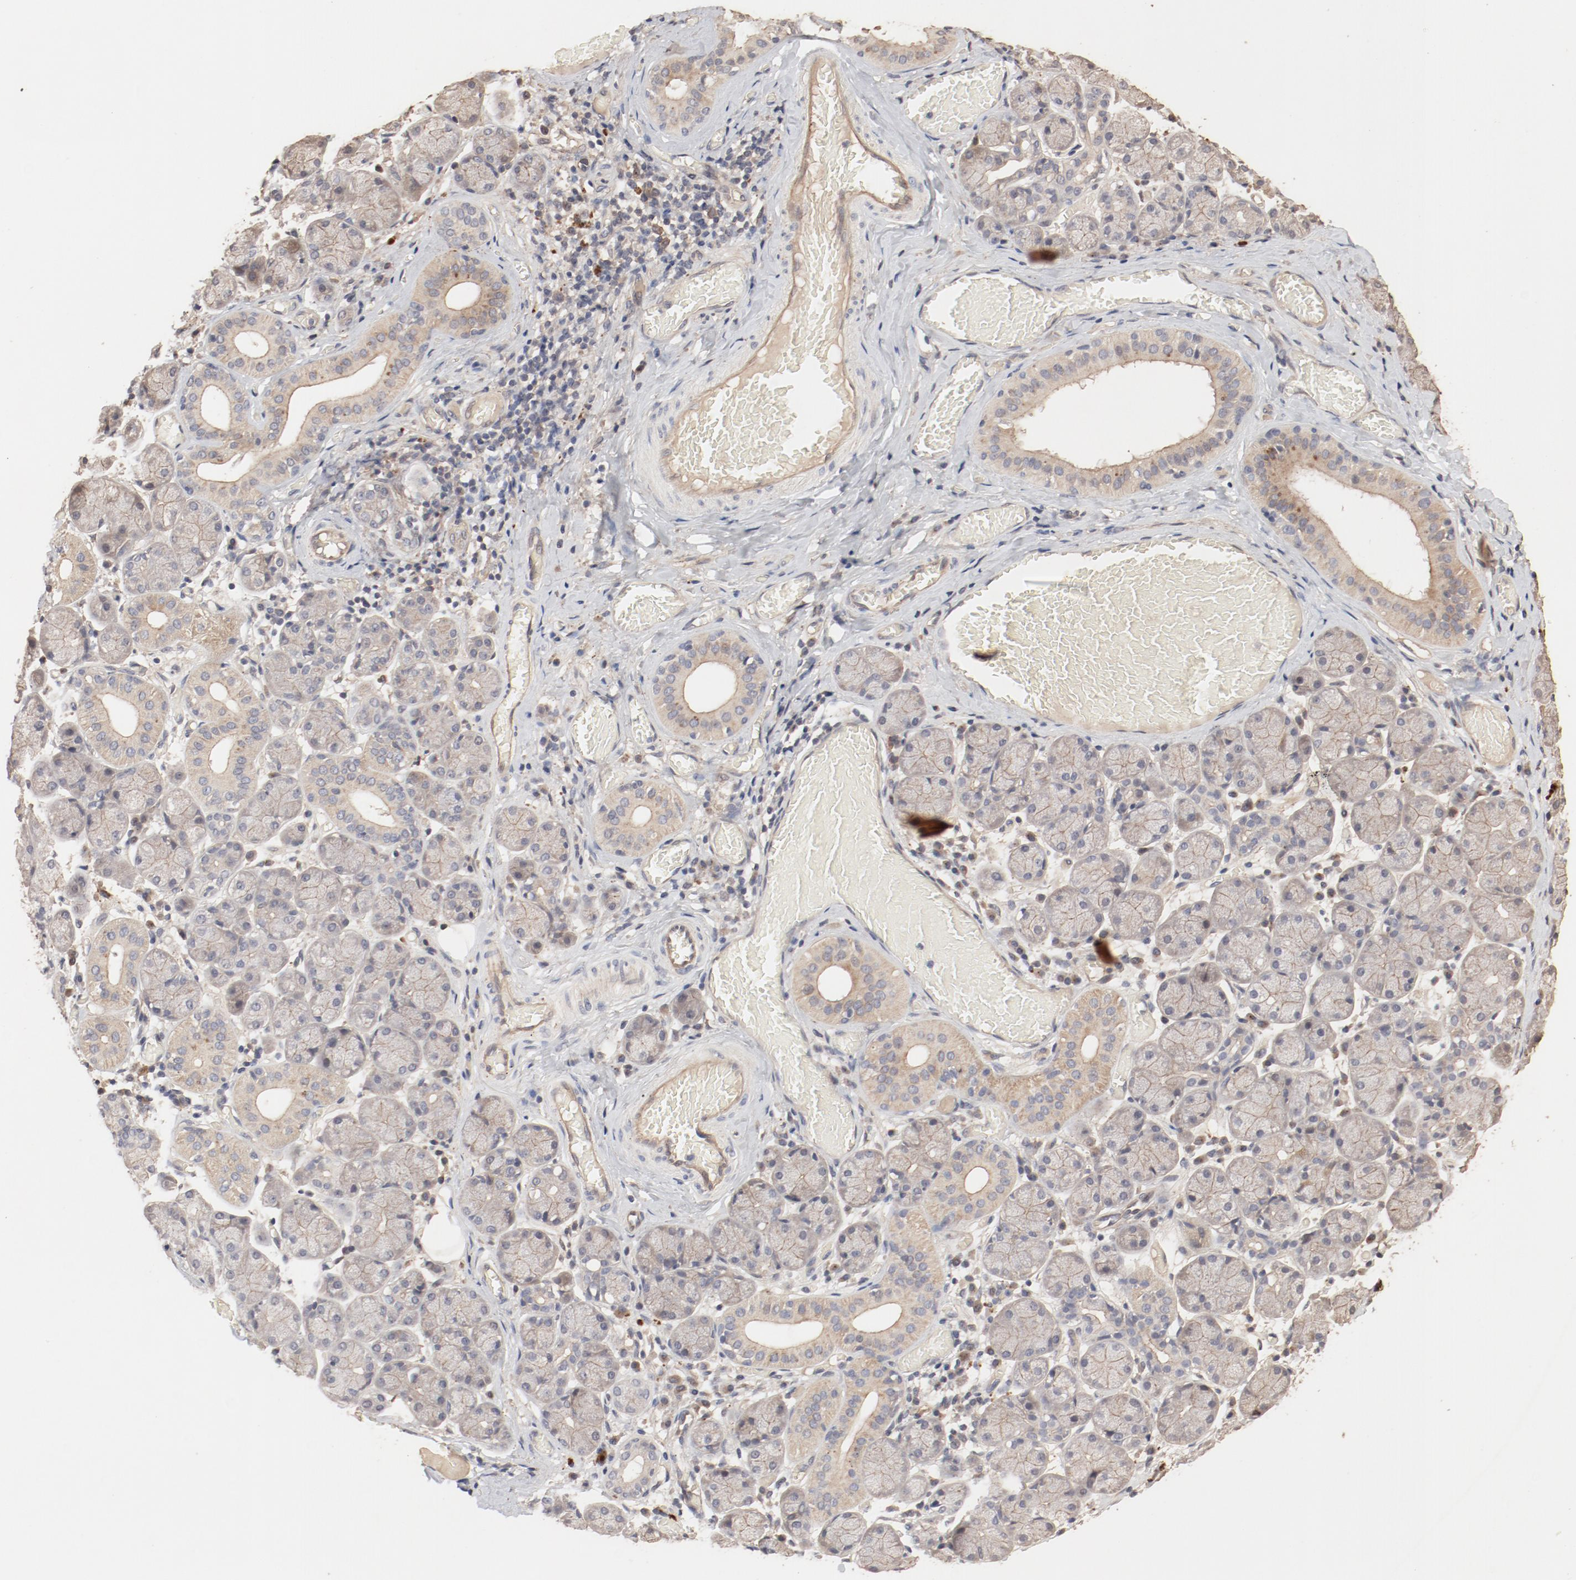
{"staining": {"intensity": "moderate", "quantity": "25%-75%", "location": "cytoplasmic/membranous,nuclear"}, "tissue": "salivary gland", "cell_type": "Glandular cells", "image_type": "normal", "snomed": [{"axis": "morphology", "description": "Normal tissue, NOS"}, {"axis": "topography", "description": "Salivary gland"}], "caption": "Salivary gland stained with DAB (3,3'-diaminobenzidine) immunohistochemistry shows medium levels of moderate cytoplasmic/membranous,nuclear staining in approximately 25%-75% of glandular cells.", "gene": "IL3RA", "patient": {"sex": "female", "age": 24}}